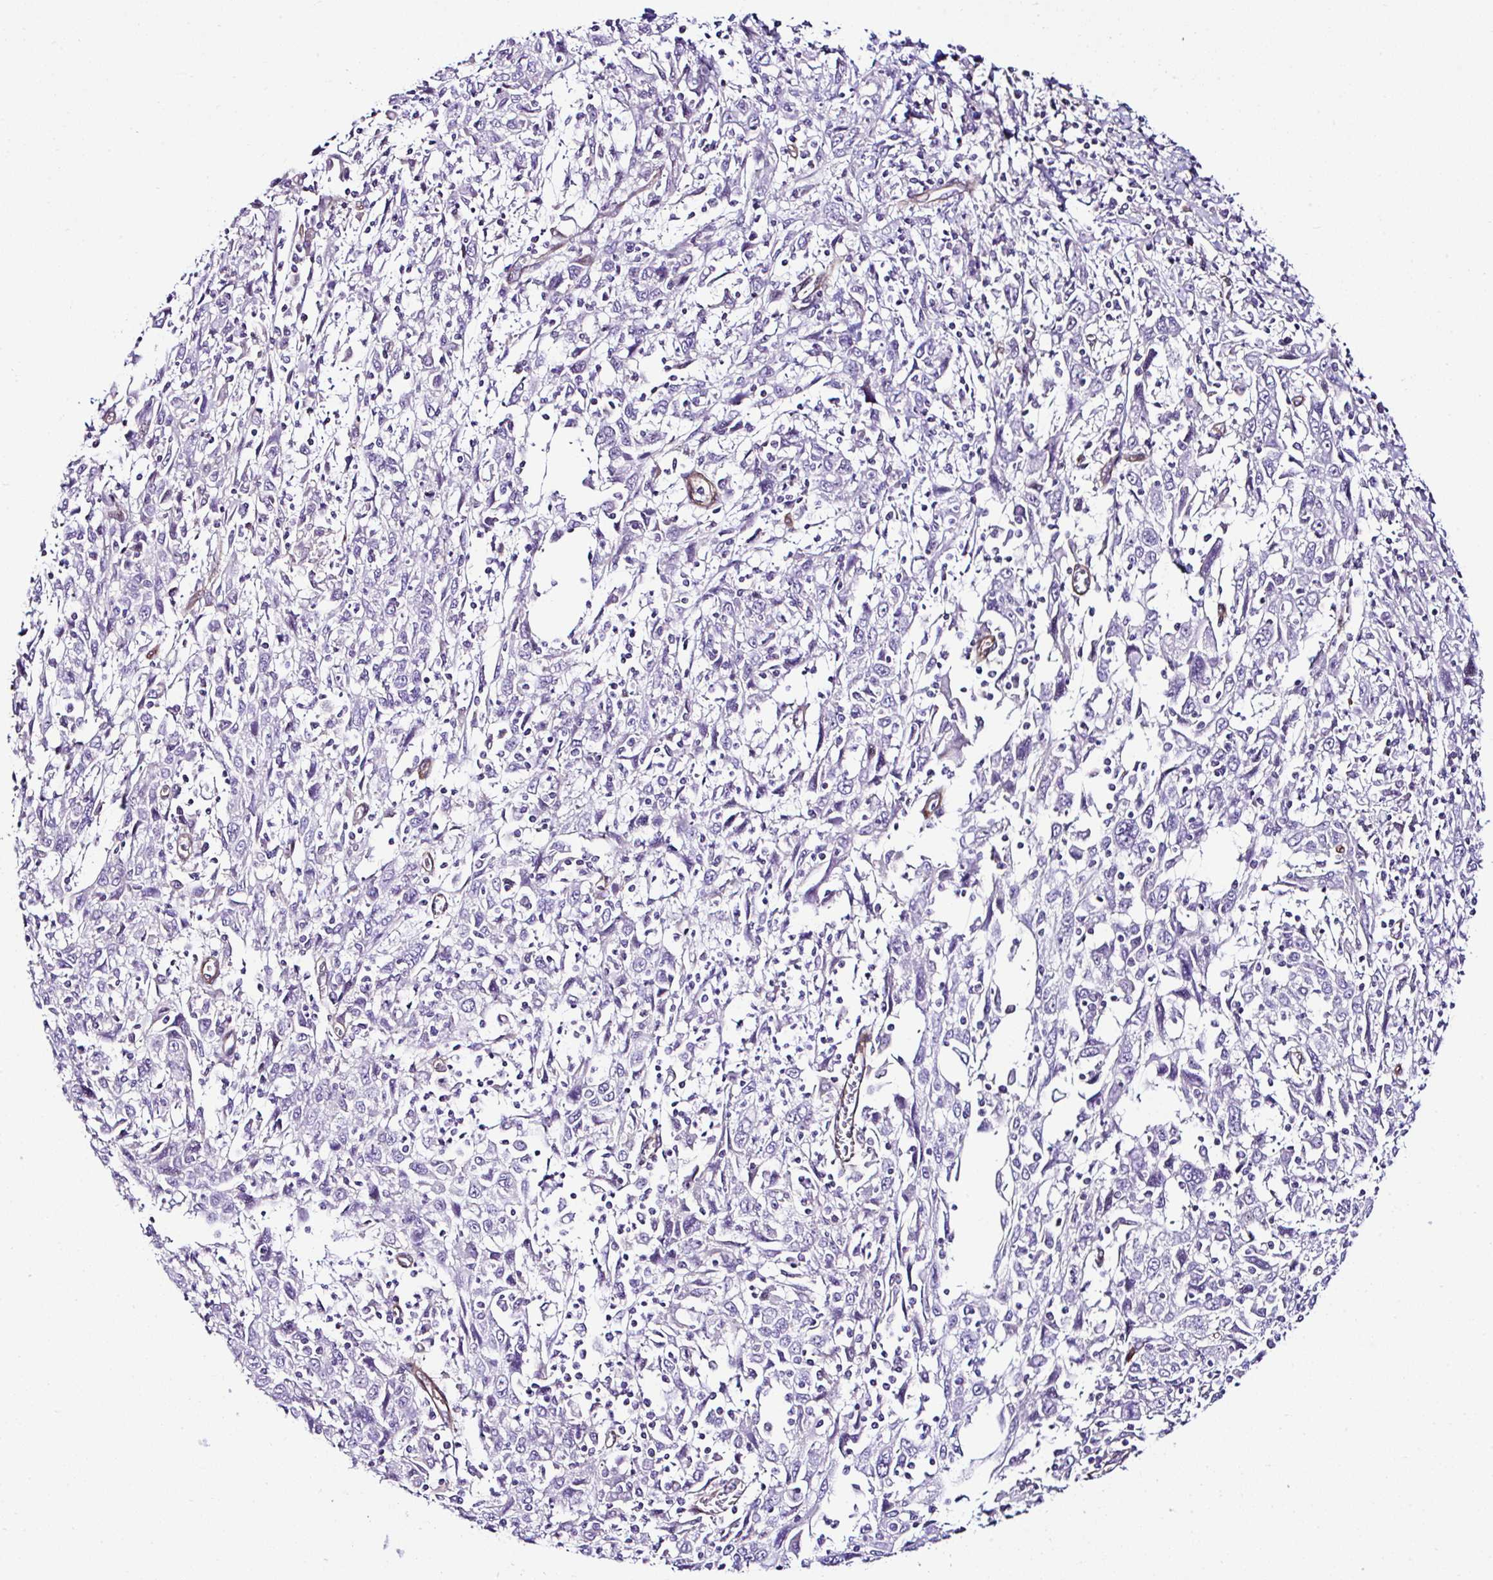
{"staining": {"intensity": "negative", "quantity": "none", "location": "none"}, "tissue": "cervical cancer", "cell_type": "Tumor cells", "image_type": "cancer", "snomed": [{"axis": "morphology", "description": "Squamous cell carcinoma, NOS"}, {"axis": "topography", "description": "Cervix"}], "caption": "The histopathology image shows no significant staining in tumor cells of cervical cancer (squamous cell carcinoma).", "gene": "FBXO34", "patient": {"sex": "female", "age": 46}}